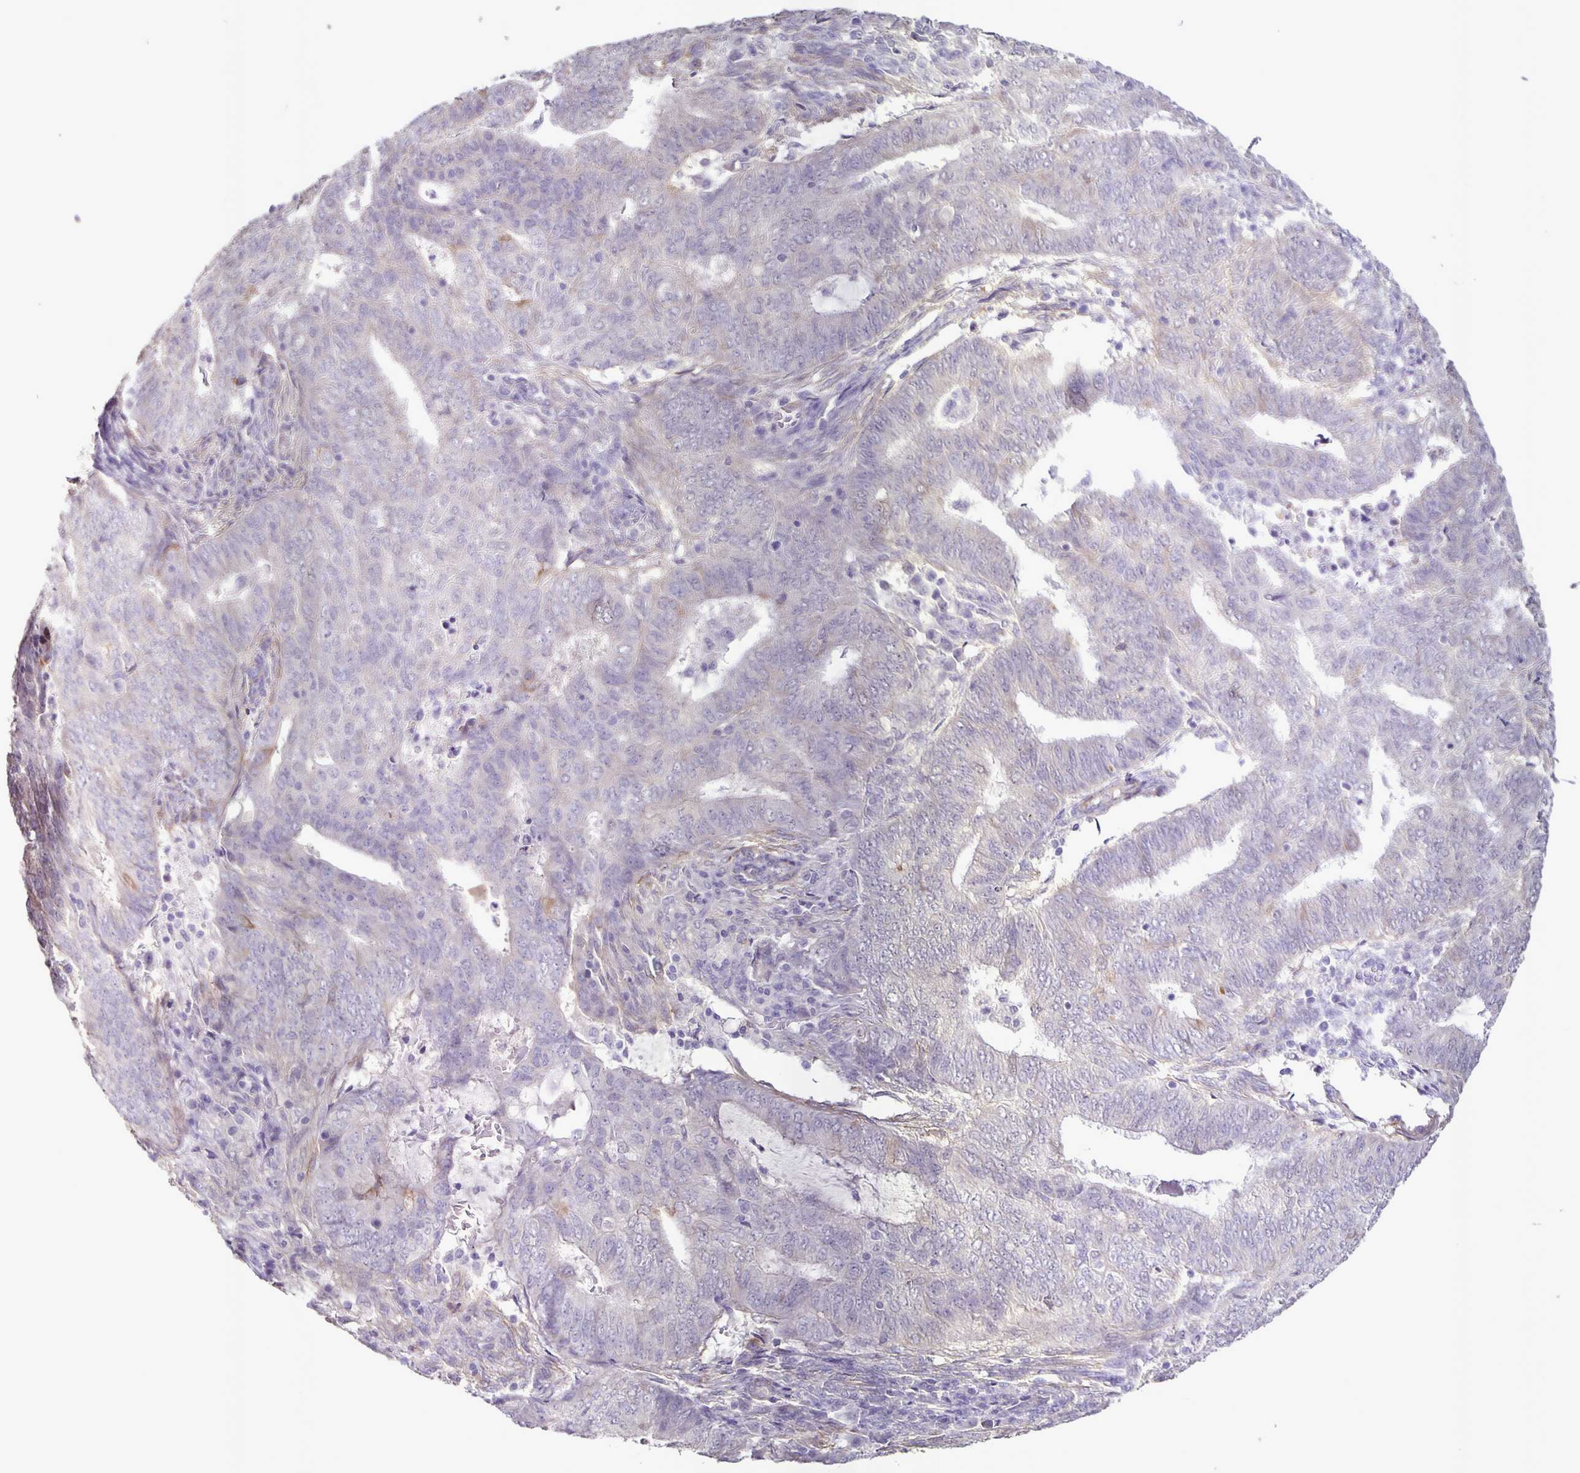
{"staining": {"intensity": "negative", "quantity": "none", "location": "none"}, "tissue": "endometrial cancer", "cell_type": "Tumor cells", "image_type": "cancer", "snomed": [{"axis": "morphology", "description": "Adenocarcinoma, NOS"}, {"axis": "topography", "description": "Endometrium"}], "caption": "The photomicrograph exhibits no significant positivity in tumor cells of endometrial cancer. (DAB immunohistochemistry (IHC) visualized using brightfield microscopy, high magnification).", "gene": "SRCIN1", "patient": {"sex": "female", "age": 62}}